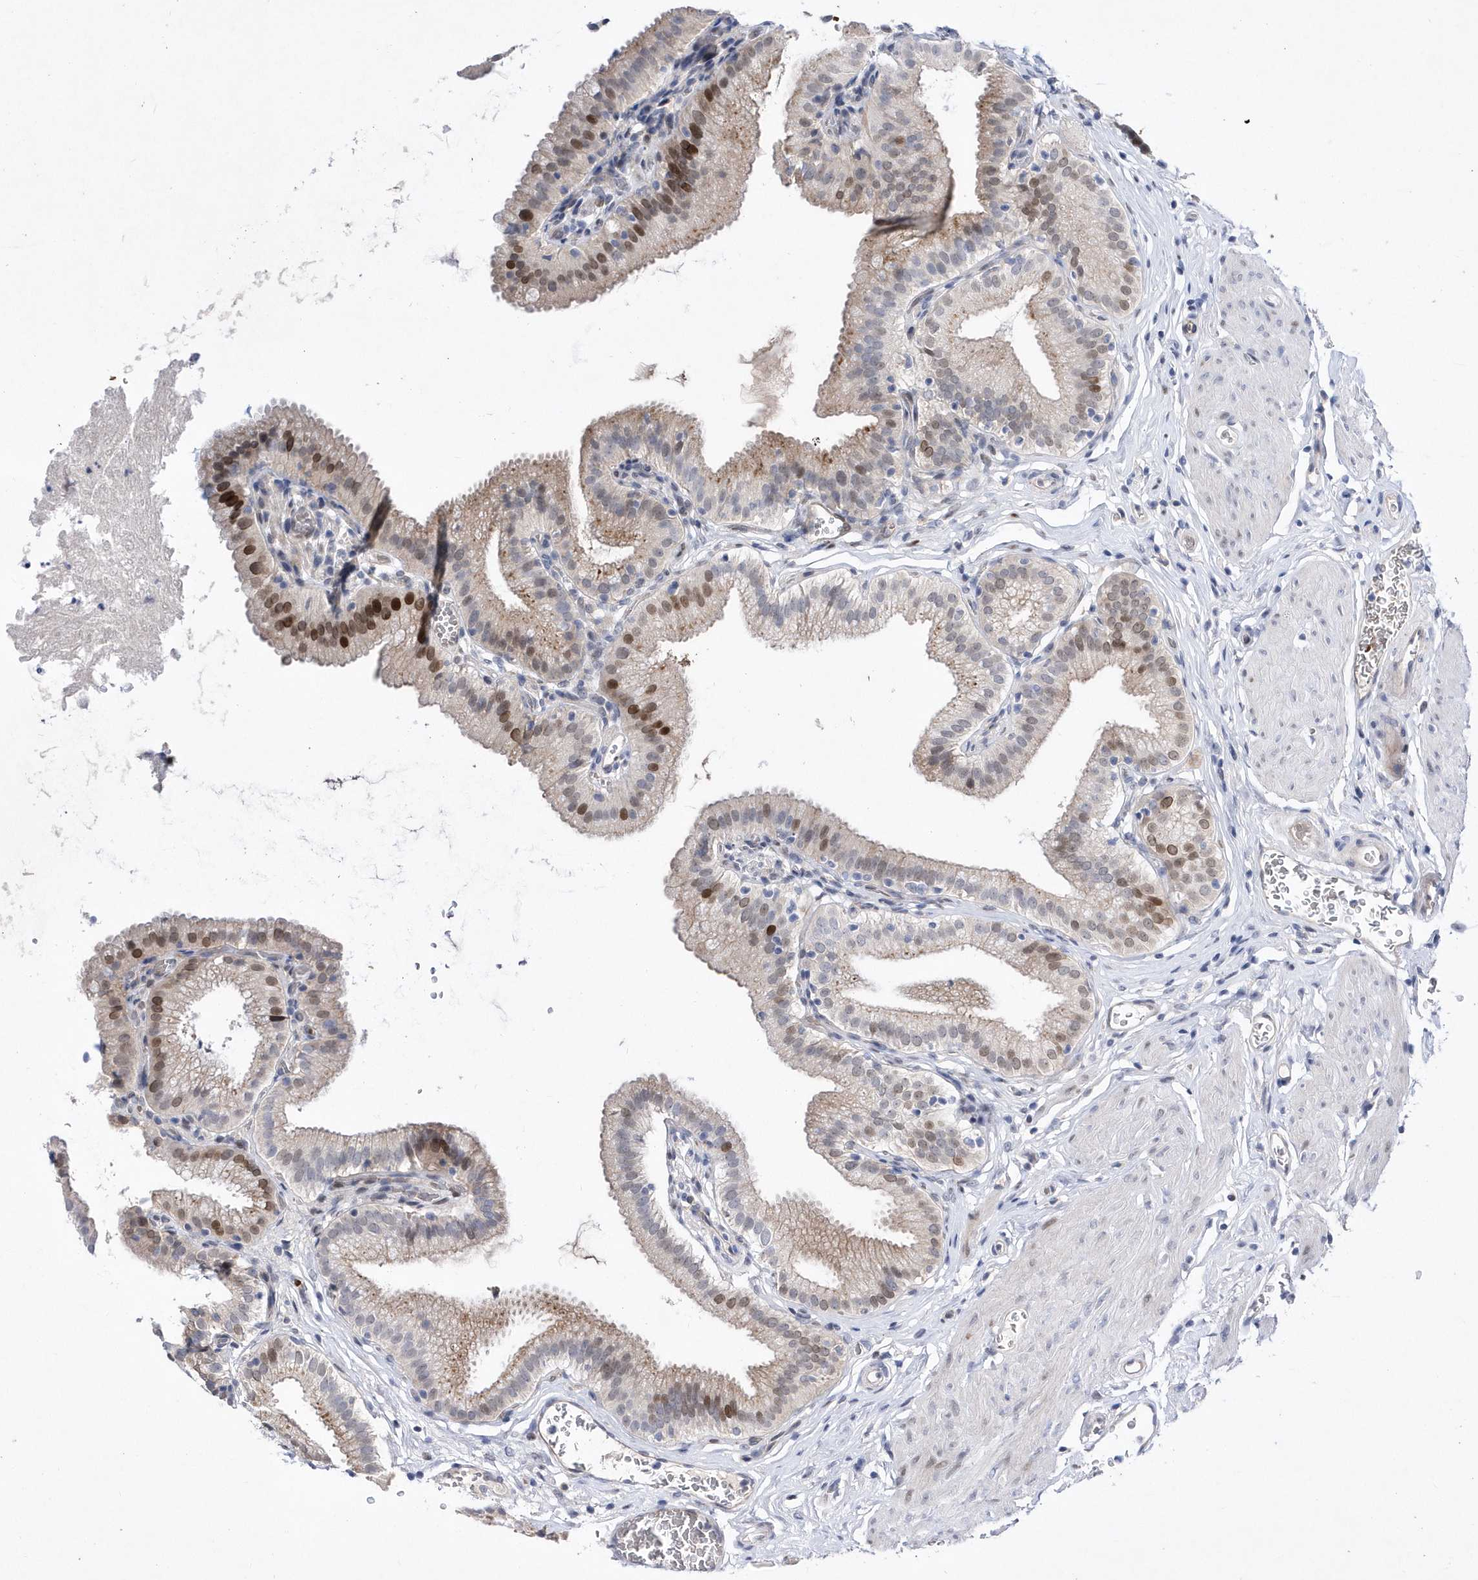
{"staining": {"intensity": "moderate", "quantity": "25%-75%", "location": "cytoplasmic/membranous,nuclear"}, "tissue": "gallbladder", "cell_type": "Glandular cells", "image_type": "normal", "snomed": [{"axis": "morphology", "description": "Normal tissue, NOS"}, {"axis": "topography", "description": "Gallbladder"}], "caption": "The histopathology image exhibits a brown stain indicating the presence of a protein in the cytoplasmic/membranous,nuclear of glandular cells in gallbladder.", "gene": "ZNF875", "patient": {"sex": "male", "age": 54}}